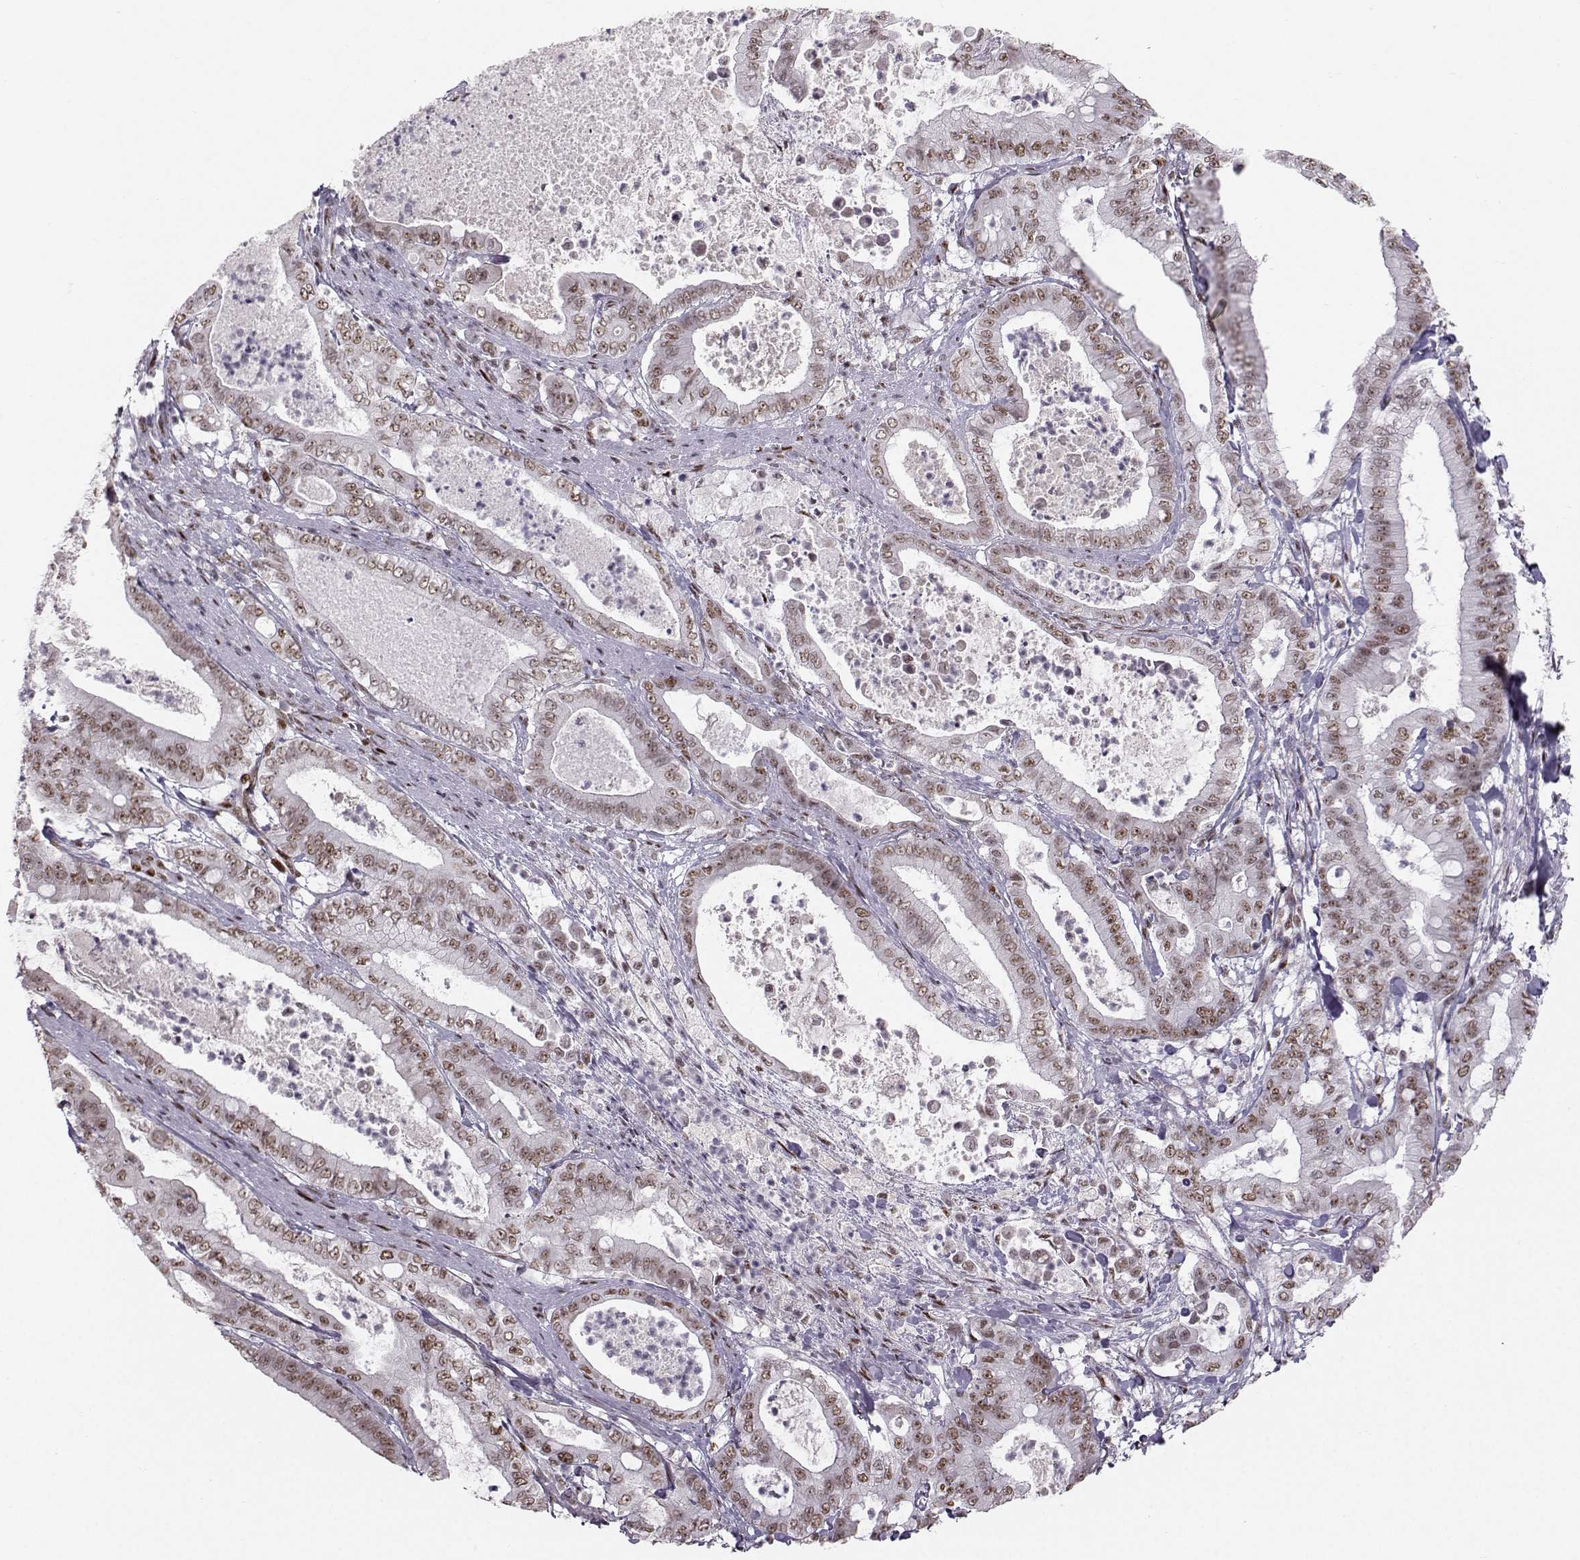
{"staining": {"intensity": "moderate", "quantity": "25%-75%", "location": "nuclear"}, "tissue": "pancreatic cancer", "cell_type": "Tumor cells", "image_type": "cancer", "snomed": [{"axis": "morphology", "description": "Adenocarcinoma, NOS"}, {"axis": "topography", "description": "Pancreas"}], "caption": "This photomicrograph exhibits pancreatic adenocarcinoma stained with immunohistochemistry to label a protein in brown. The nuclear of tumor cells show moderate positivity for the protein. Nuclei are counter-stained blue.", "gene": "SNAPC2", "patient": {"sex": "male", "age": 71}}